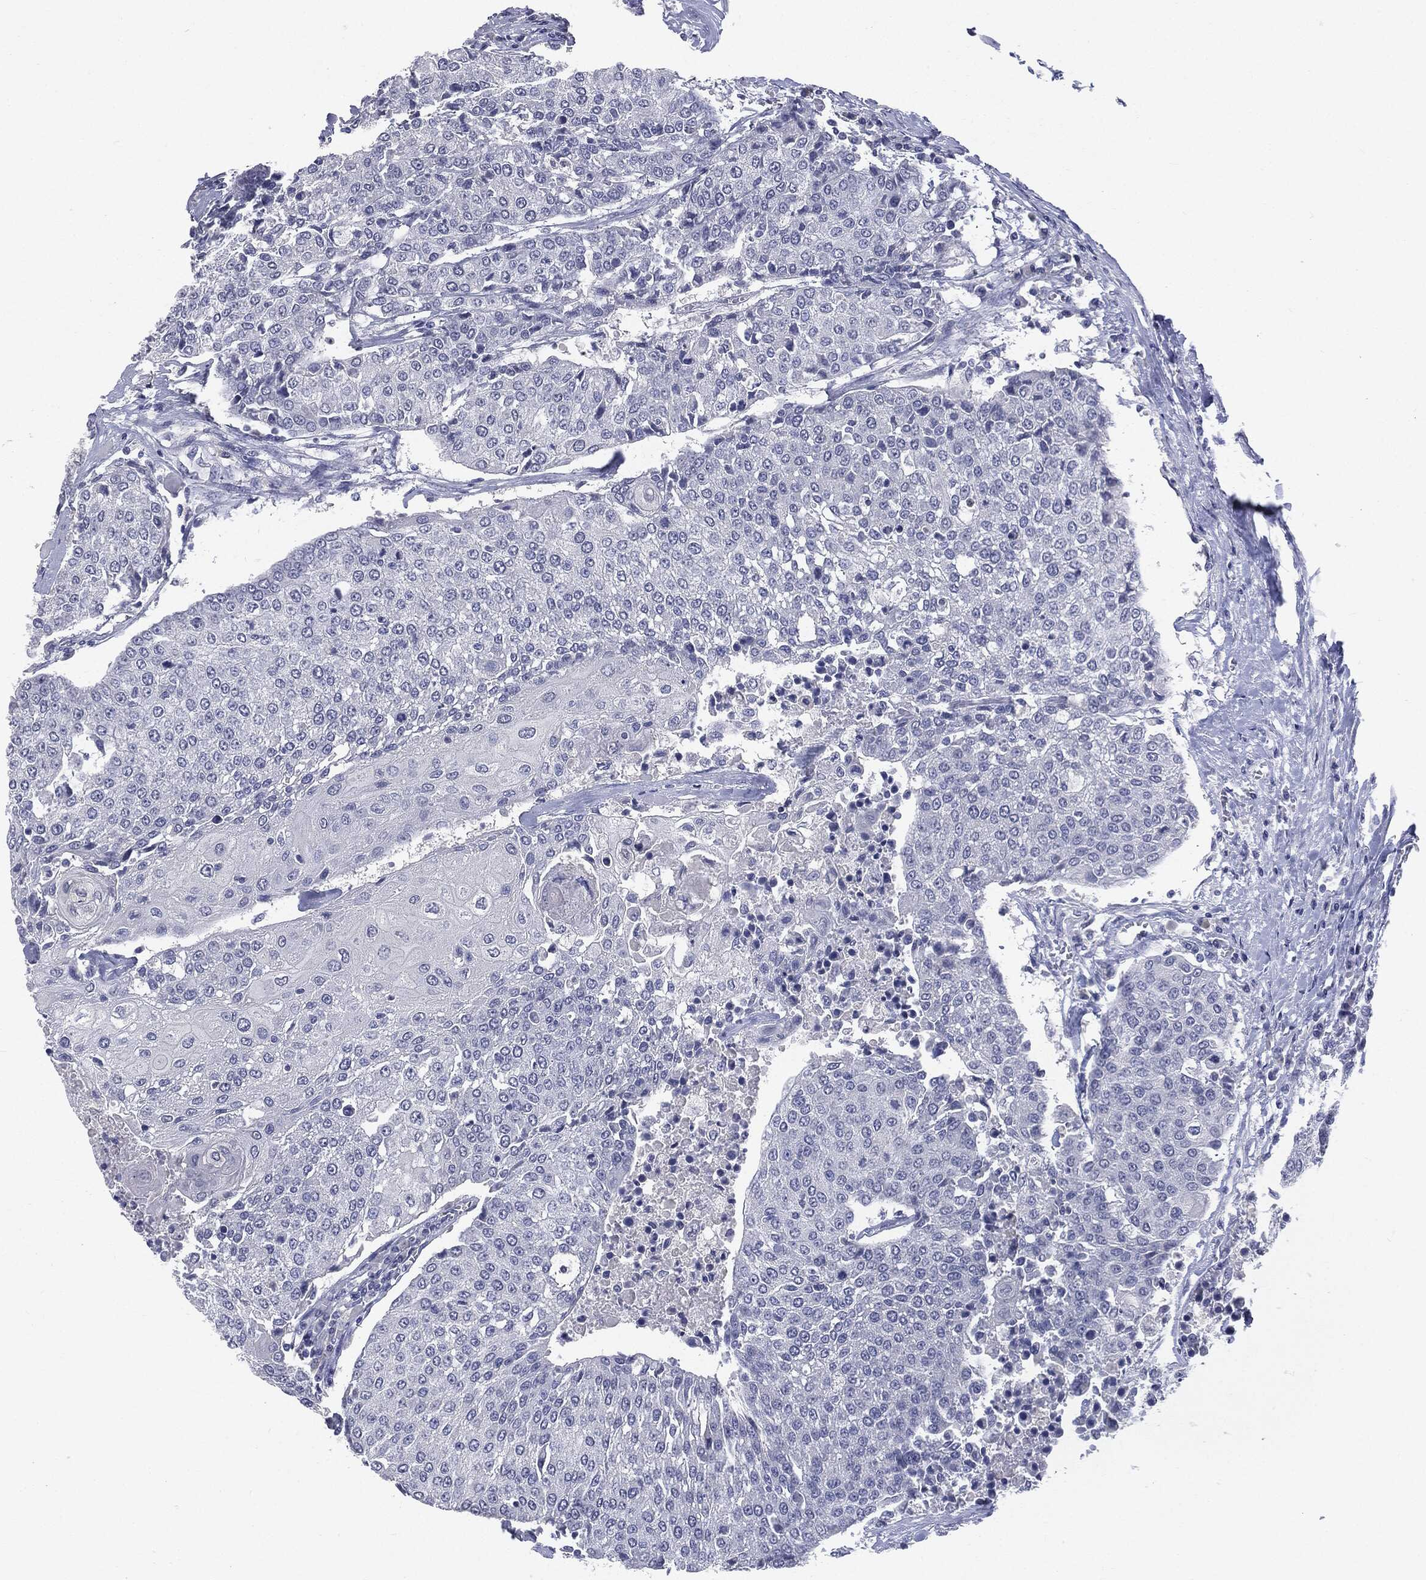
{"staining": {"intensity": "negative", "quantity": "none", "location": "none"}, "tissue": "urothelial cancer", "cell_type": "Tumor cells", "image_type": "cancer", "snomed": [{"axis": "morphology", "description": "Urothelial carcinoma, High grade"}, {"axis": "topography", "description": "Urinary bladder"}], "caption": "High-grade urothelial carcinoma was stained to show a protein in brown. There is no significant staining in tumor cells.", "gene": "TSHB", "patient": {"sex": "female", "age": 85}}